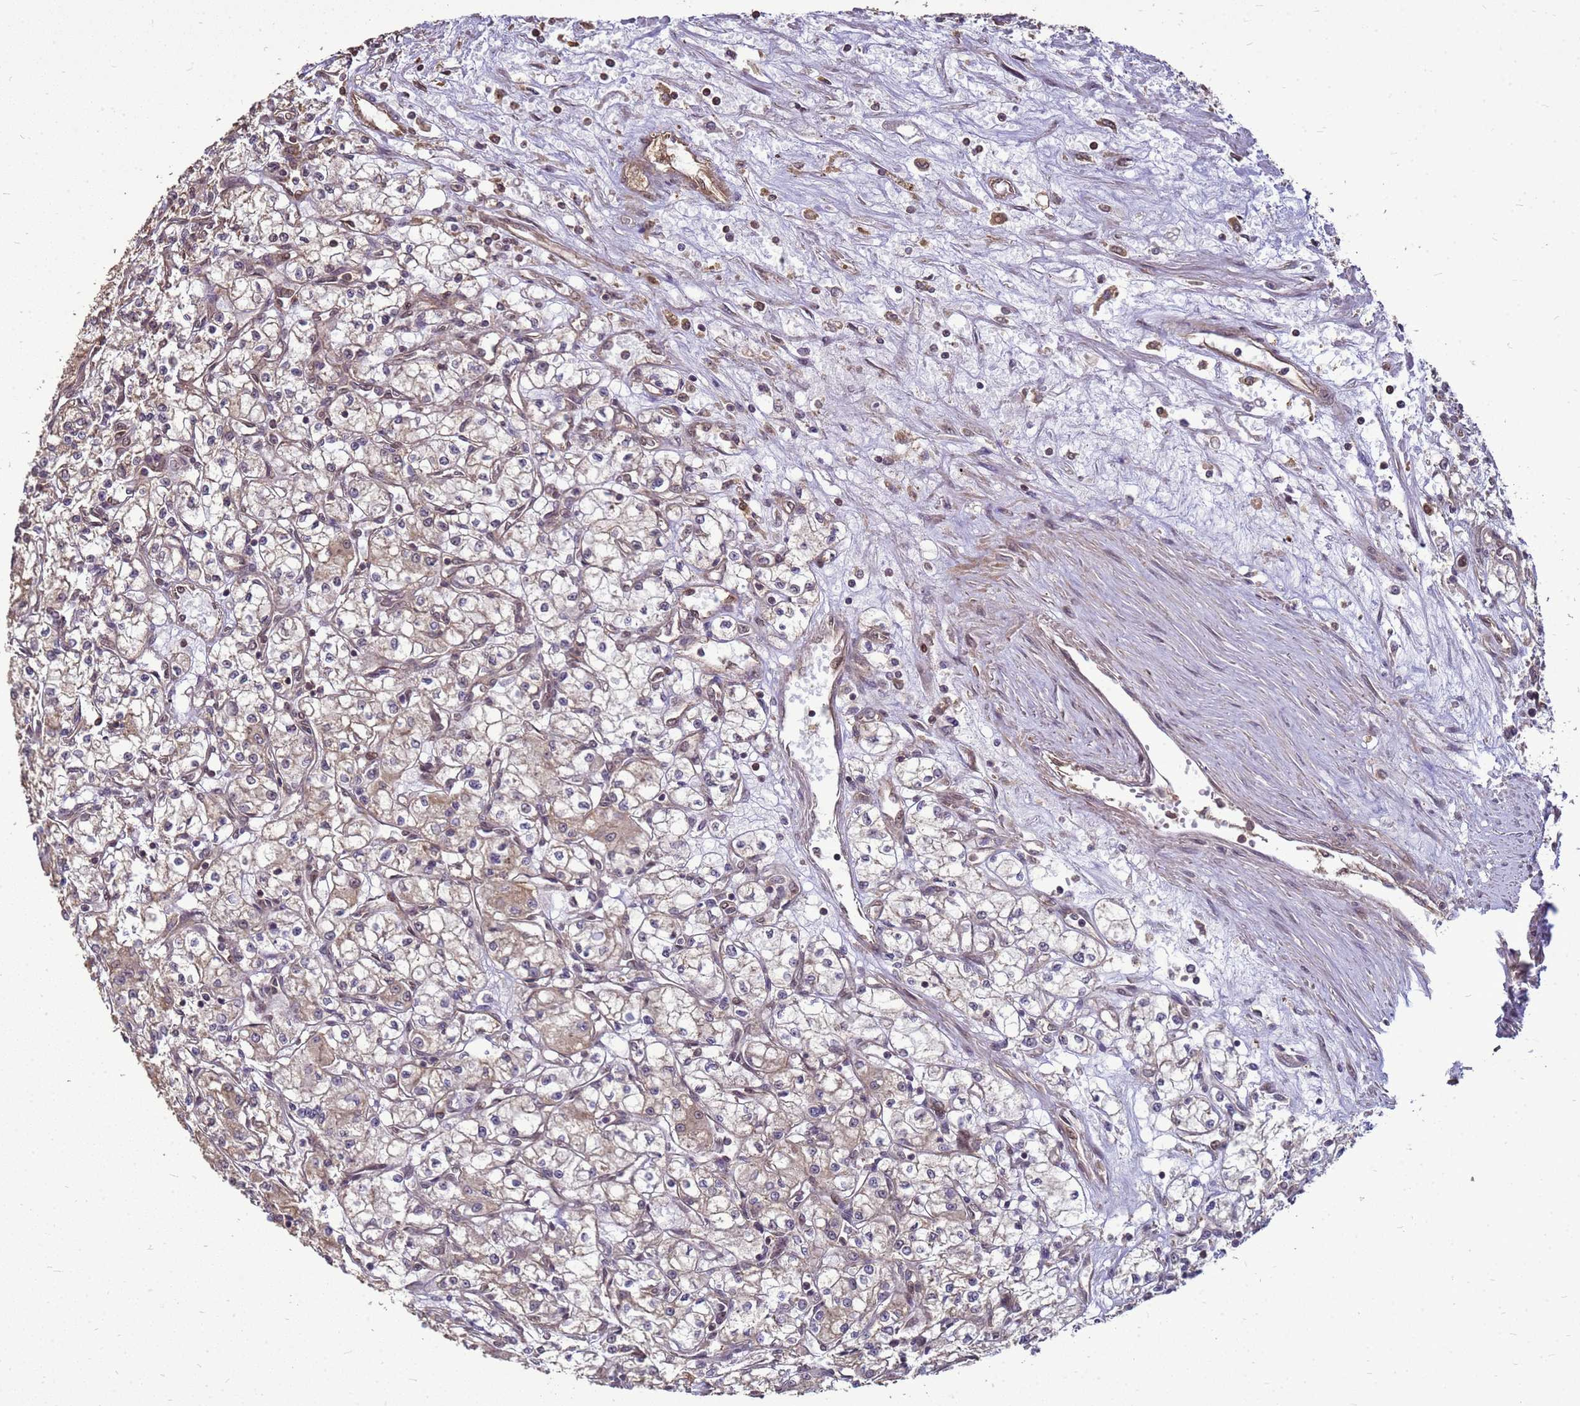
{"staining": {"intensity": "weak", "quantity": "<25%", "location": "cytoplasmic/membranous"}, "tissue": "renal cancer", "cell_type": "Tumor cells", "image_type": "cancer", "snomed": [{"axis": "morphology", "description": "Adenocarcinoma, NOS"}, {"axis": "topography", "description": "Kidney"}], "caption": "The photomicrograph reveals no staining of tumor cells in renal cancer.", "gene": "CRBN", "patient": {"sex": "male", "age": 59}}